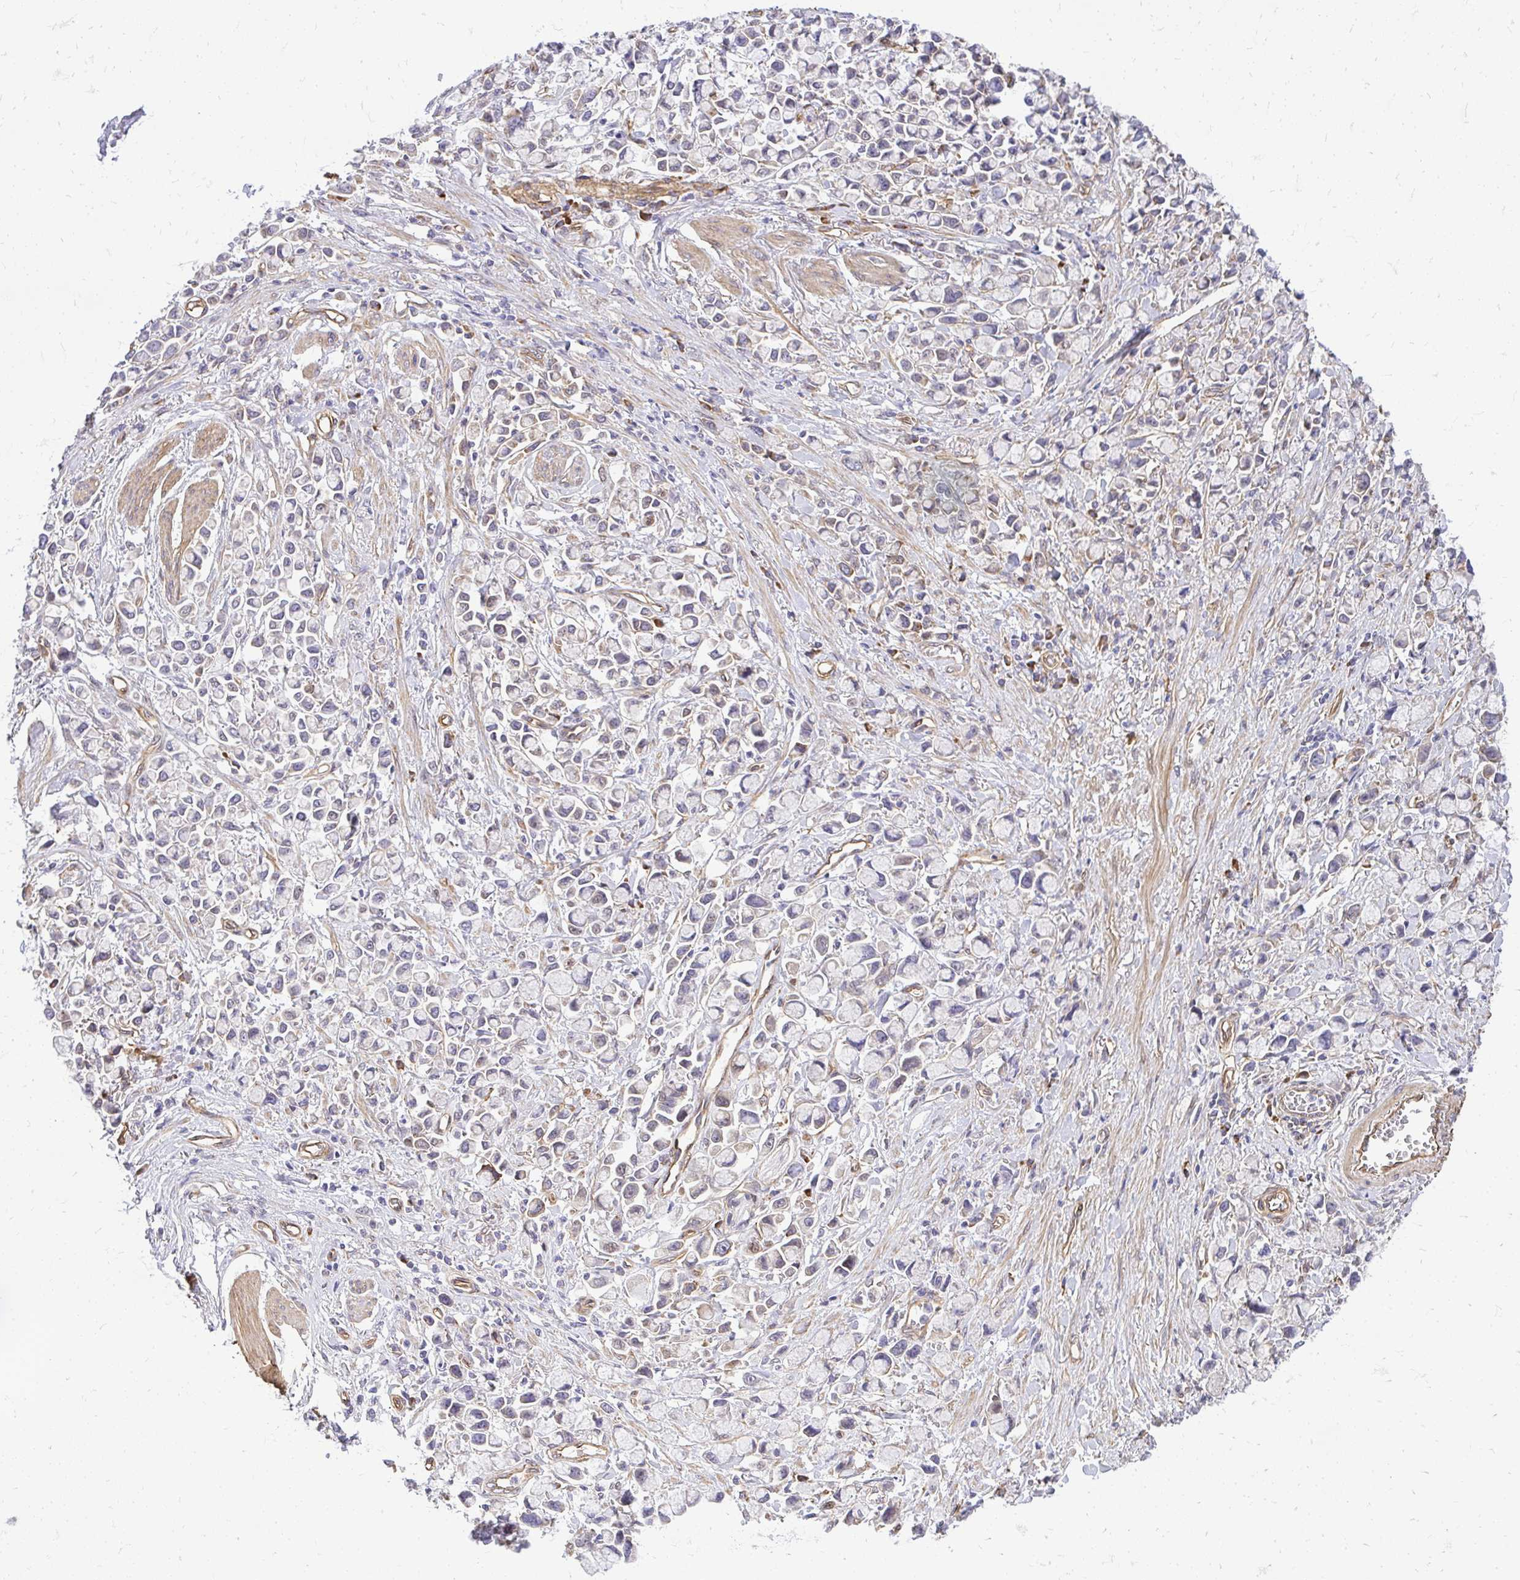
{"staining": {"intensity": "moderate", "quantity": "<25%", "location": "cytoplasmic/membranous"}, "tissue": "stomach cancer", "cell_type": "Tumor cells", "image_type": "cancer", "snomed": [{"axis": "morphology", "description": "Adenocarcinoma, NOS"}, {"axis": "topography", "description": "Stomach"}], "caption": "High-magnification brightfield microscopy of stomach cancer (adenocarcinoma) stained with DAB (brown) and counterstained with hematoxylin (blue). tumor cells exhibit moderate cytoplasmic/membranous expression is seen in approximately<25% of cells.", "gene": "RSKR", "patient": {"sex": "female", "age": 81}}